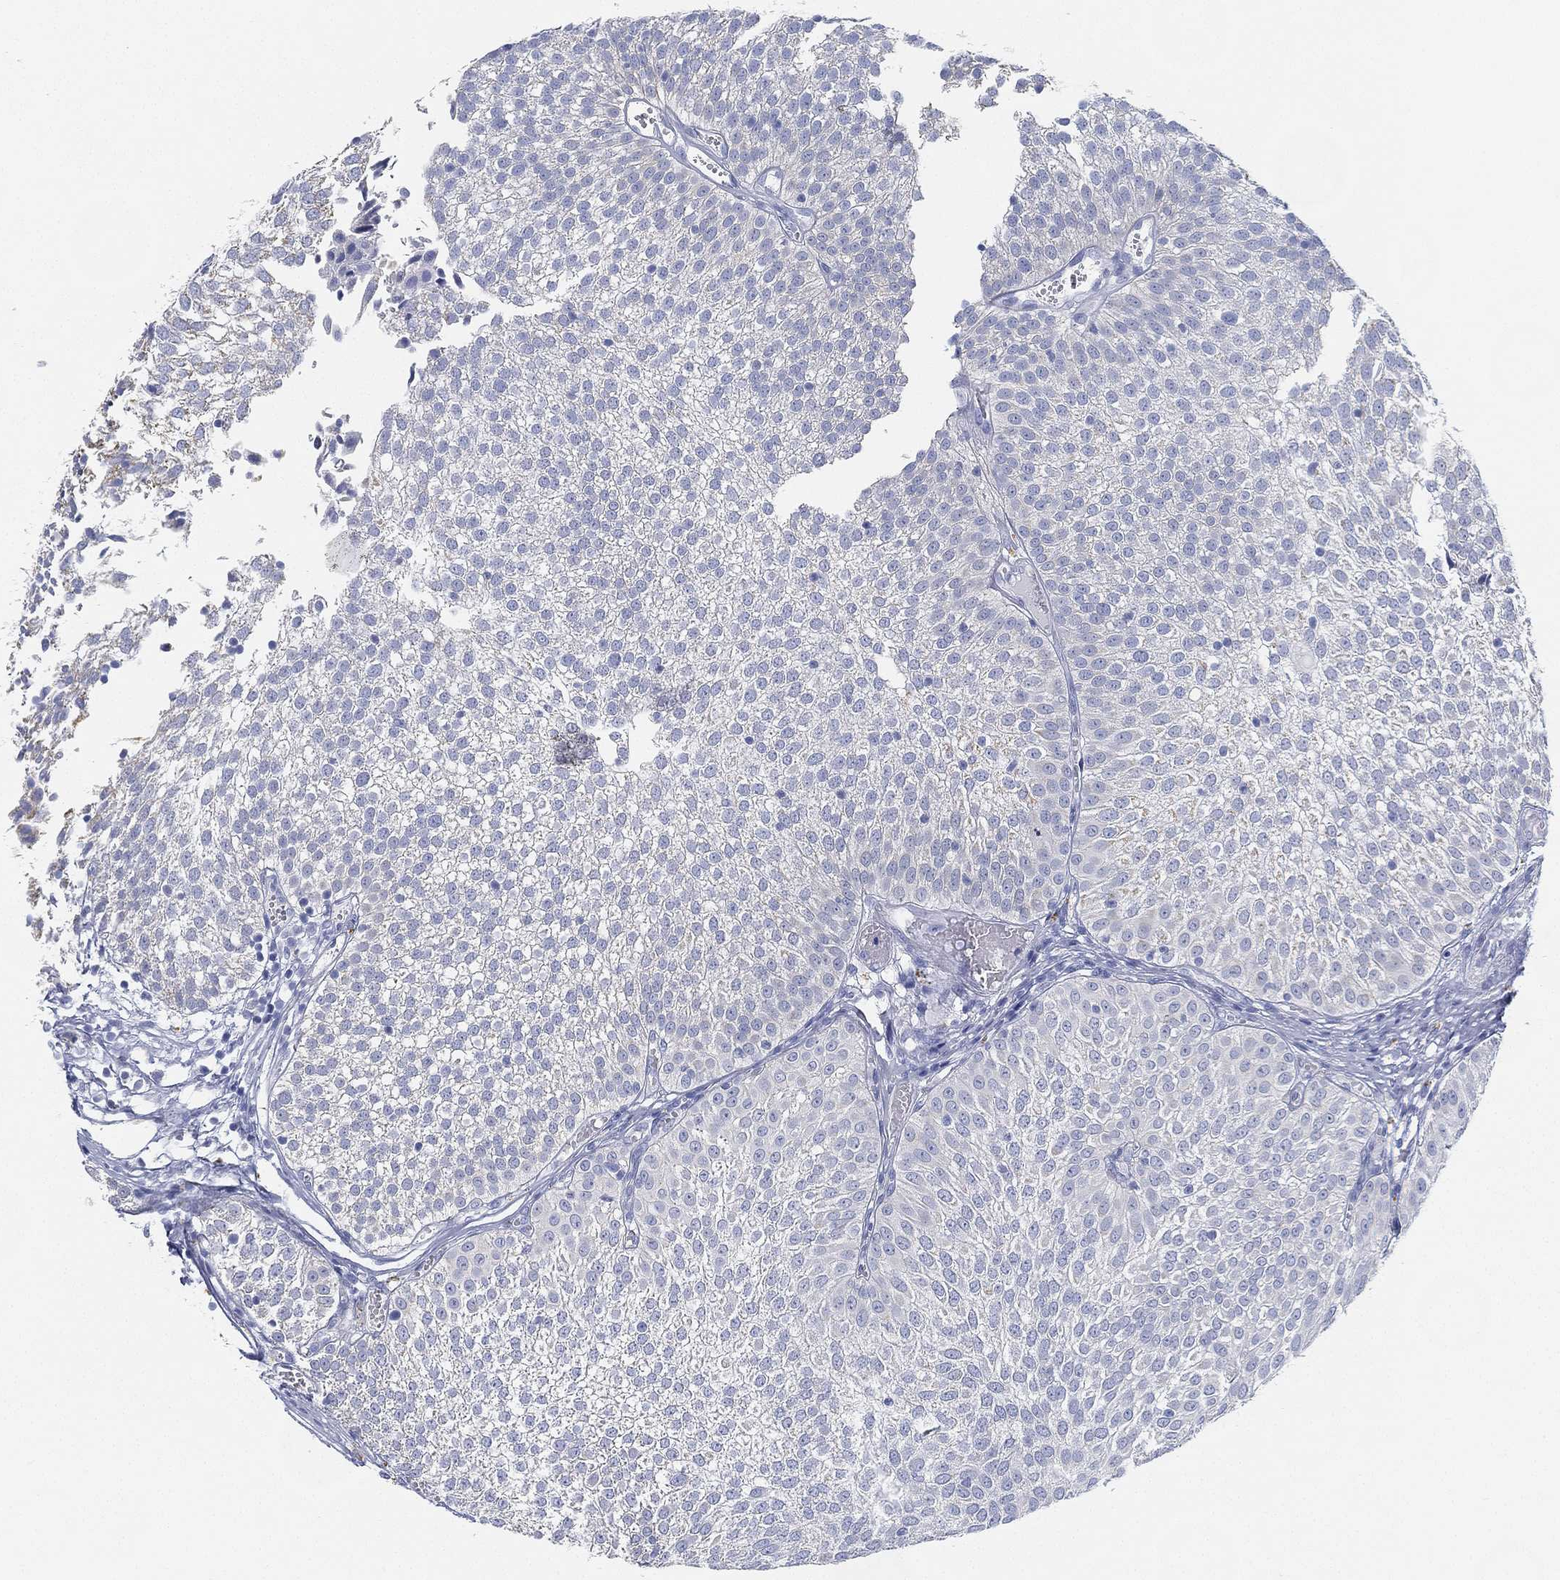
{"staining": {"intensity": "negative", "quantity": "none", "location": "none"}, "tissue": "urothelial cancer", "cell_type": "Tumor cells", "image_type": "cancer", "snomed": [{"axis": "morphology", "description": "Urothelial carcinoma, Low grade"}, {"axis": "topography", "description": "Urinary bladder"}], "caption": "Tumor cells show no significant expression in urothelial cancer.", "gene": "GPR61", "patient": {"sex": "male", "age": 52}}